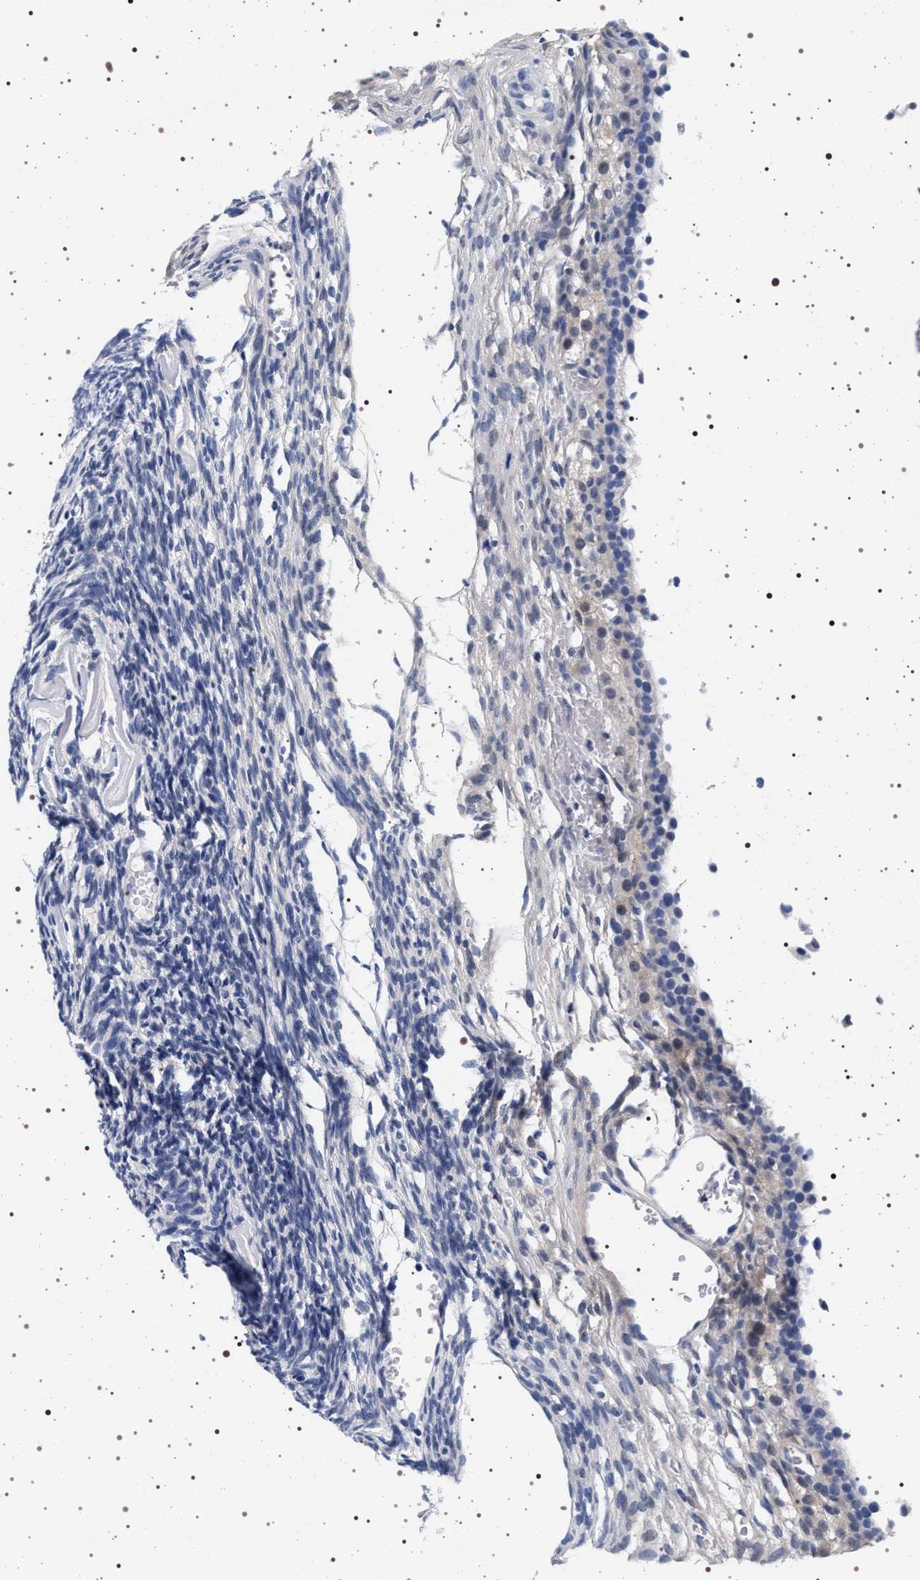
{"staining": {"intensity": "negative", "quantity": "none", "location": "none"}, "tissue": "ovary", "cell_type": "Follicle cells", "image_type": "normal", "snomed": [{"axis": "morphology", "description": "Normal tissue, NOS"}, {"axis": "topography", "description": "Ovary"}], "caption": "Immunohistochemistry histopathology image of benign ovary stained for a protein (brown), which shows no staining in follicle cells. (DAB immunohistochemistry with hematoxylin counter stain).", "gene": "MAPK10", "patient": {"sex": "female", "age": 35}}